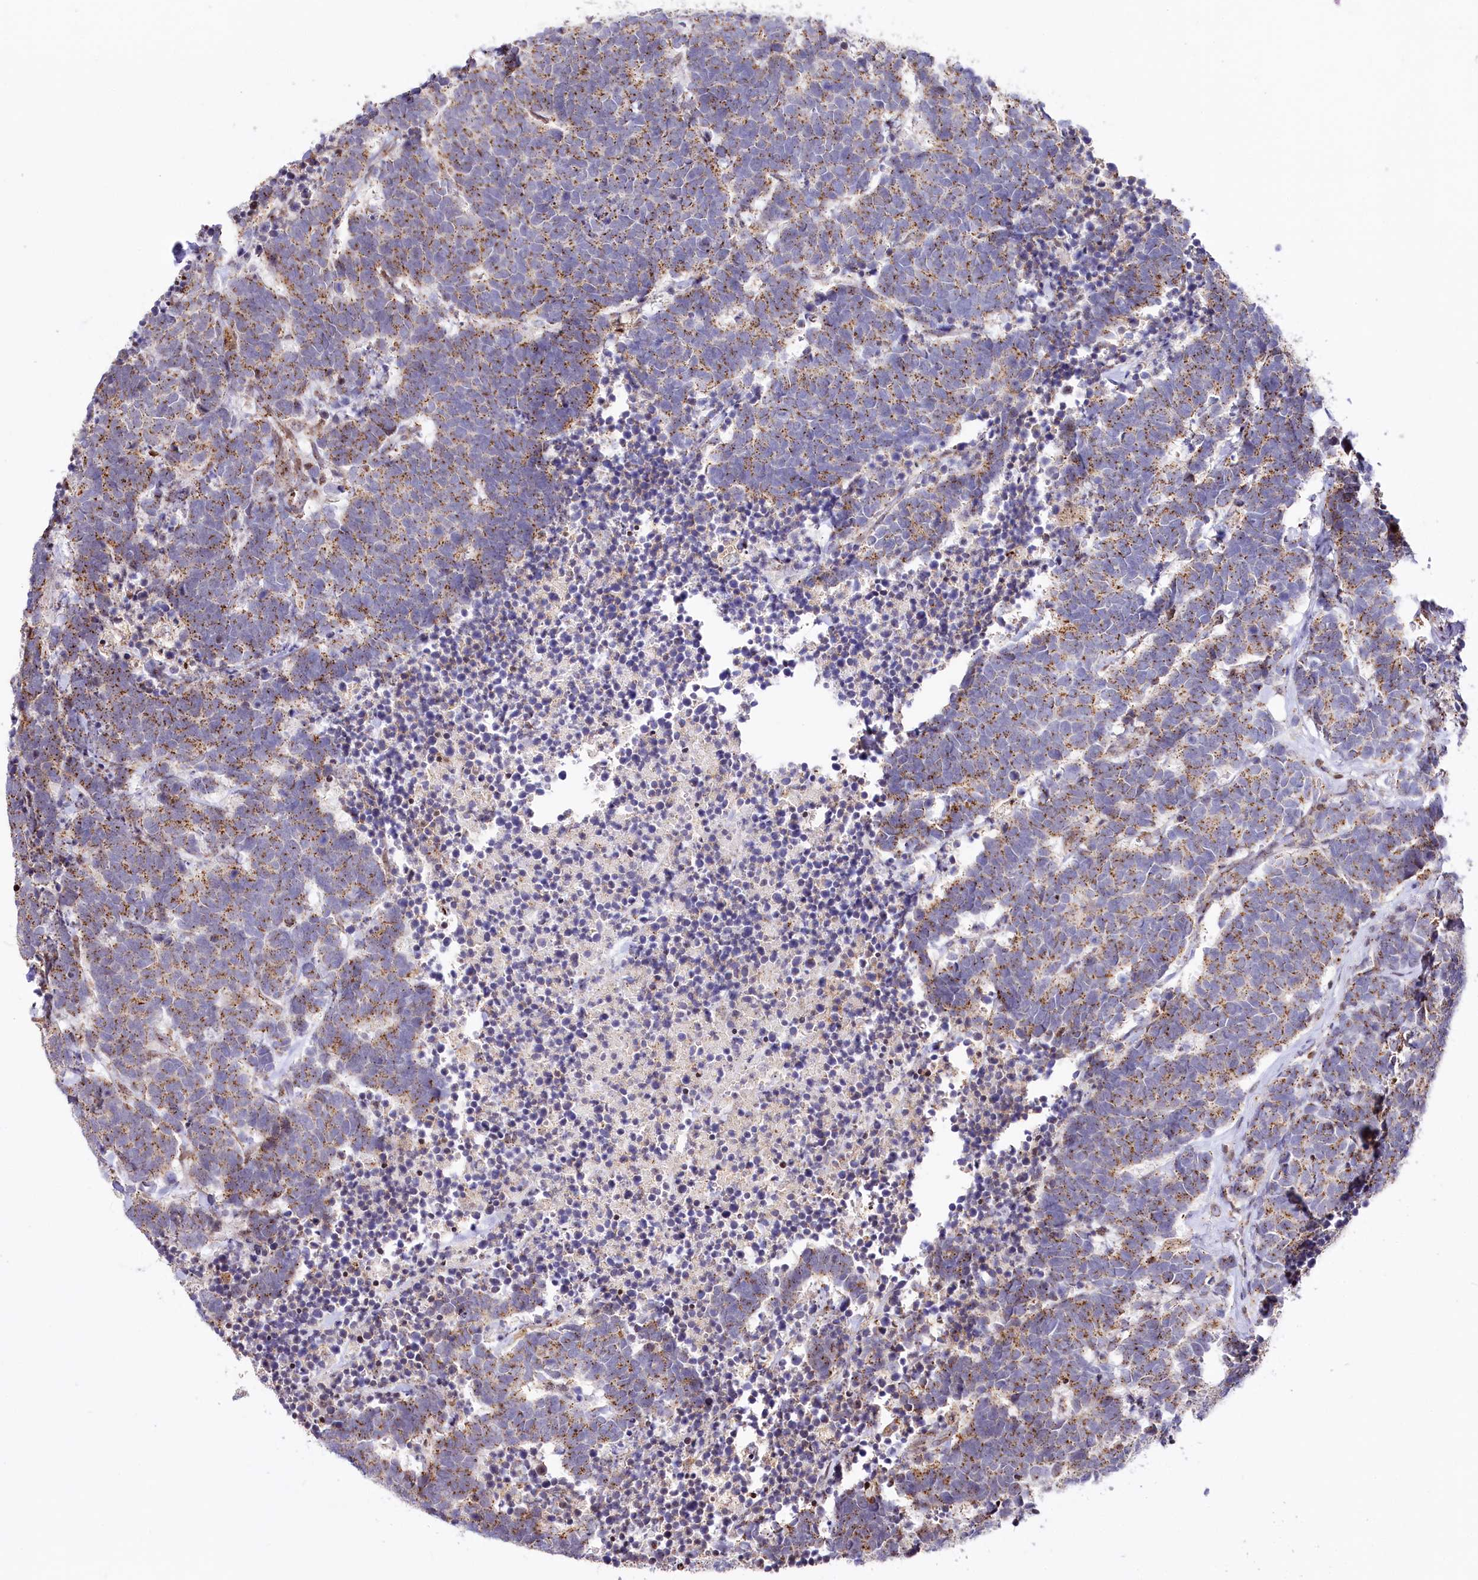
{"staining": {"intensity": "moderate", "quantity": ">75%", "location": "cytoplasmic/membranous"}, "tissue": "carcinoid", "cell_type": "Tumor cells", "image_type": "cancer", "snomed": [{"axis": "morphology", "description": "Carcinoma, NOS"}, {"axis": "morphology", "description": "Carcinoid, malignant, NOS"}, {"axis": "topography", "description": "Urinary bladder"}], "caption": "This histopathology image reveals immunohistochemistry staining of carcinoma, with medium moderate cytoplasmic/membranous staining in approximately >75% of tumor cells.", "gene": "ZFYVE27", "patient": {"sex": "male", "age": 57}}